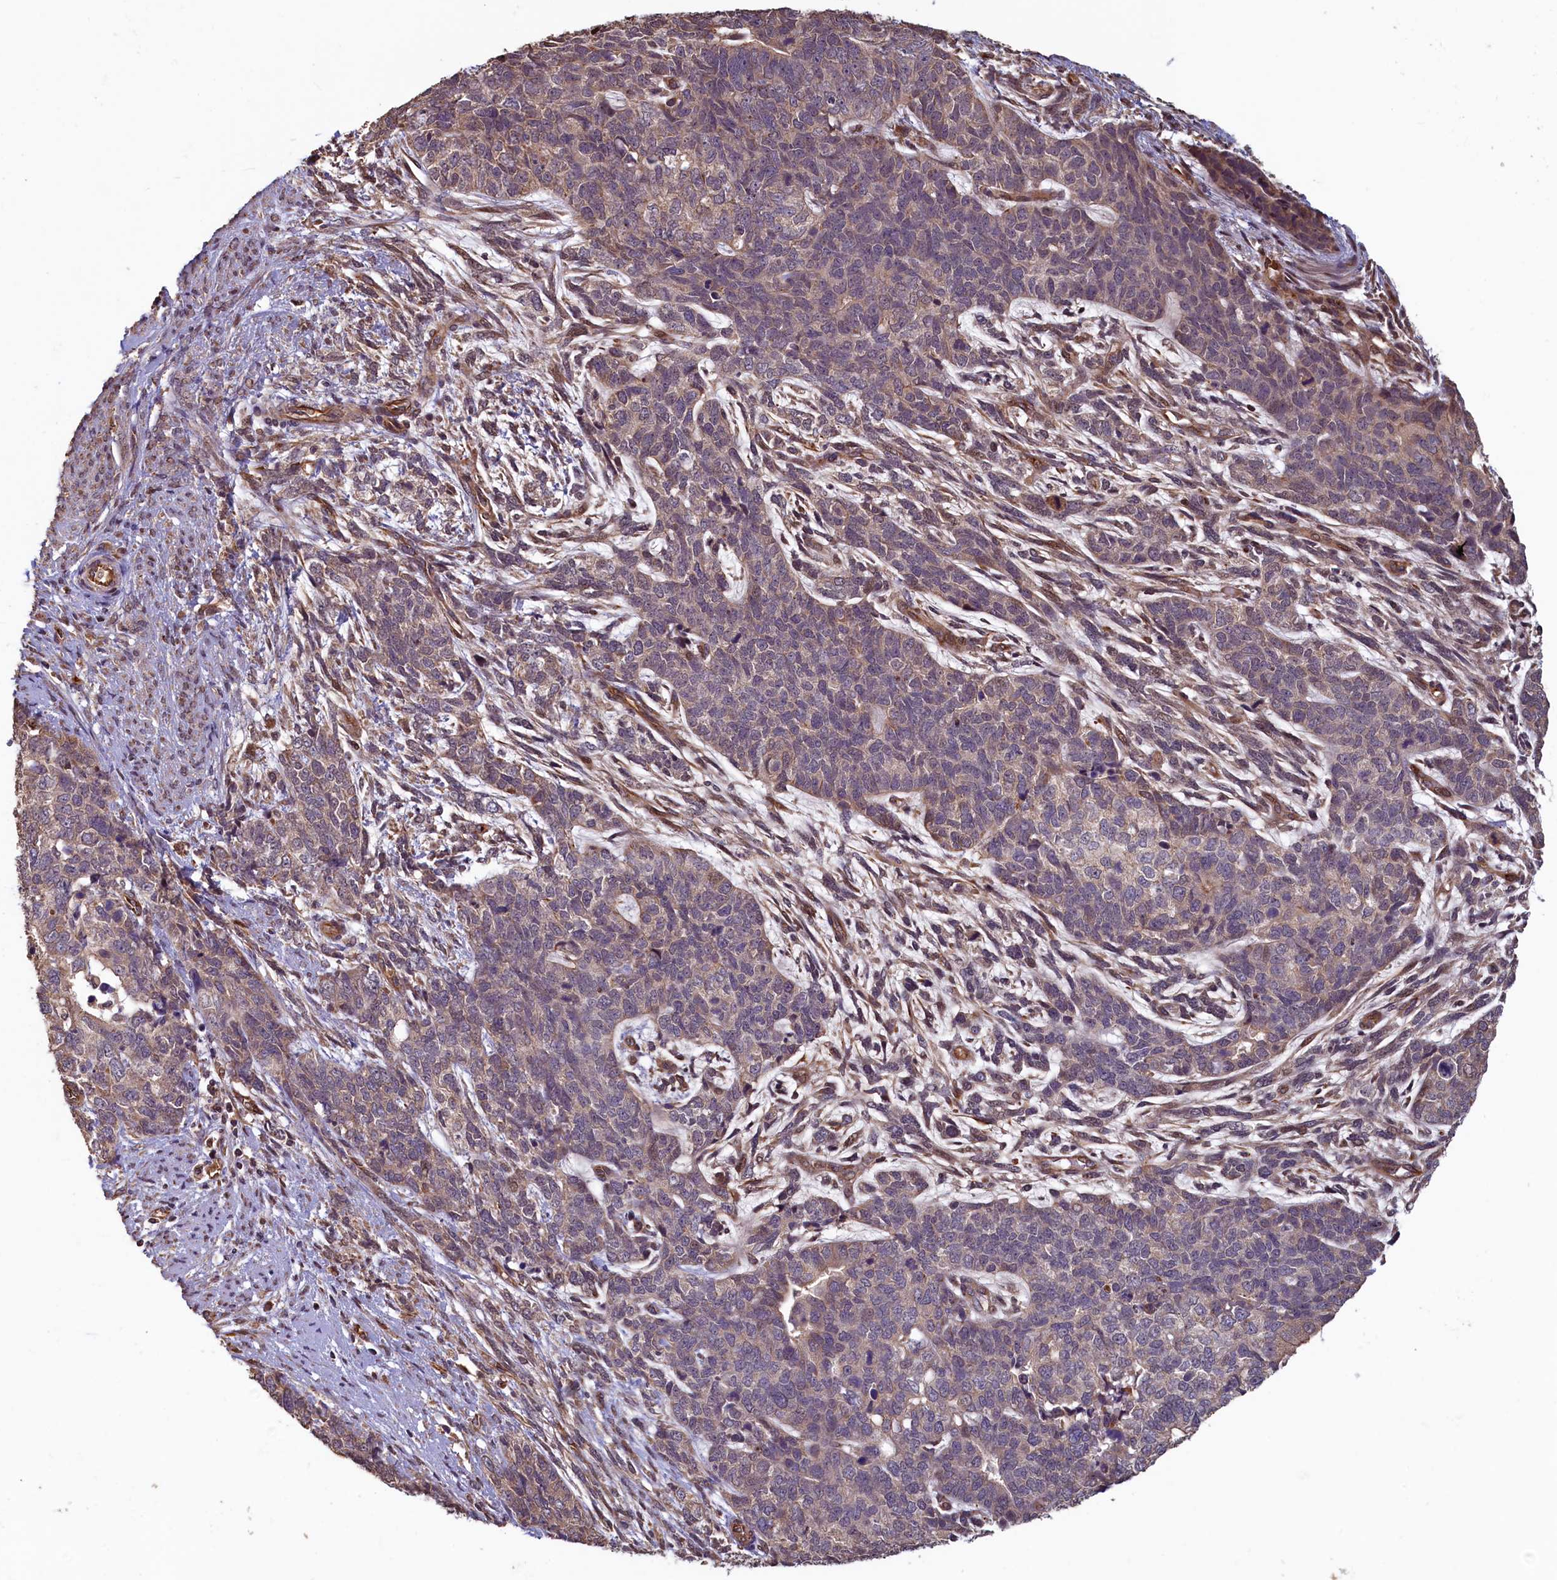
{"staining": {"intensity": "negative", "quantity": "none", "location": "none"}, "tissue": "cervical cancer", "cell_type": "Tumor cells", "image_type": "cancer", "snomed": [{"axis": "morphology", "description": "Squamous cell carcinoma, NOS"}, {"axis": "topography", "description": "Cervix"}], "caption": "Immunohistochemistry (IHC) of squamous cell carcinoma (cervical) exhibits no expression in tumor cells.", "gene": "ACSBG1", "patient": {"sex": "female", "age": 63}}